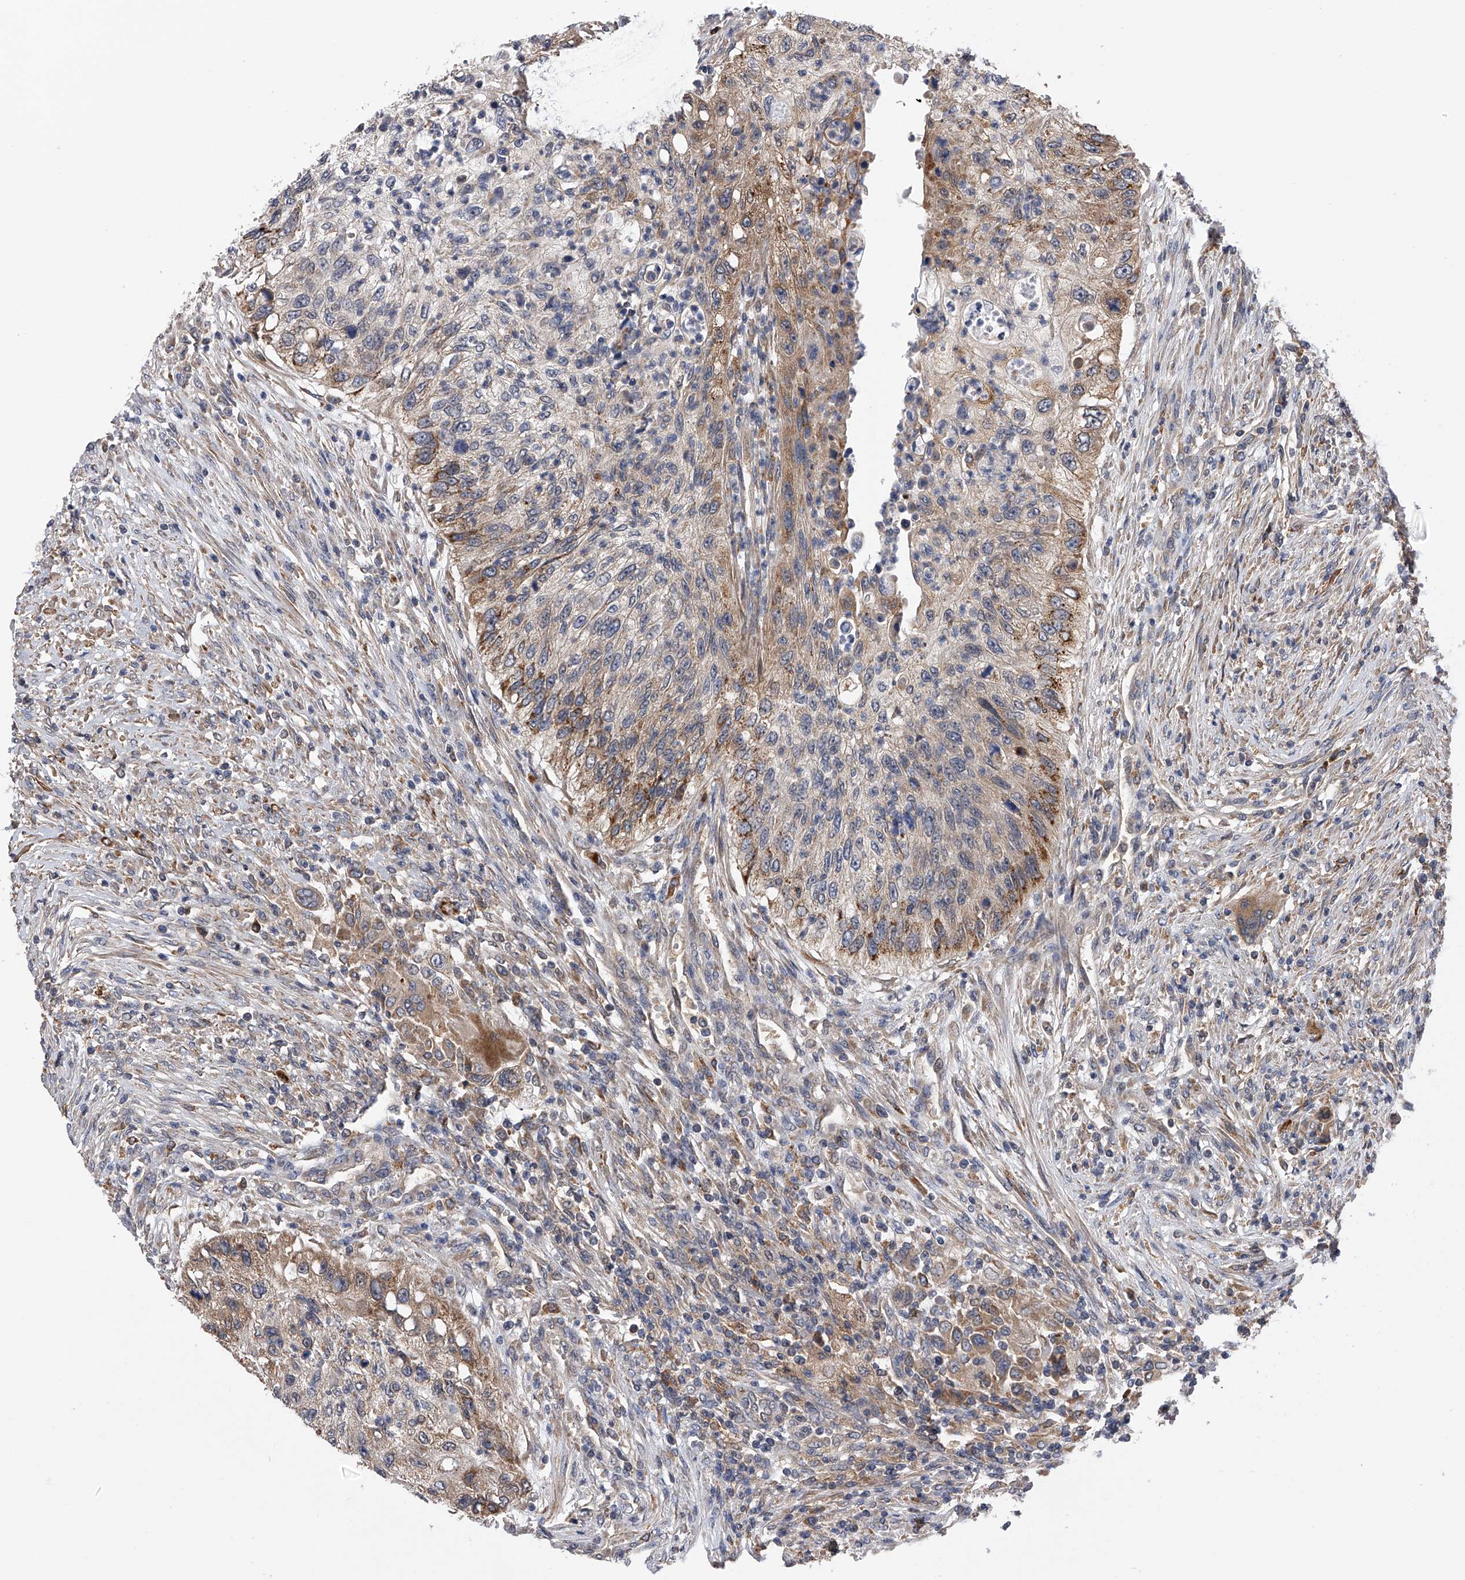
{"staining": {"intensity": "moderate", "quantity": "25%-75%", "location": "cytoplasmic/membranous"}, "tissue": "urothelial cancer", "cell_type": "Tumor cells", "image_type": "cancer", "snomed": [{"axis": "morphology", "description": "Urothelial carcinoma, High grade"}, {"axis": "topography", "description": "Urinary bladder"}], "caption": "Human high-grade urothelial carcinoma stained for a protein (brown) demonstrates moderate cytoplasmic/membranous positive positivity in approximately 25%-75% of tumor cells.", "gene": "SPOCK1", "patient": {"sex": "female", "age": 60}}